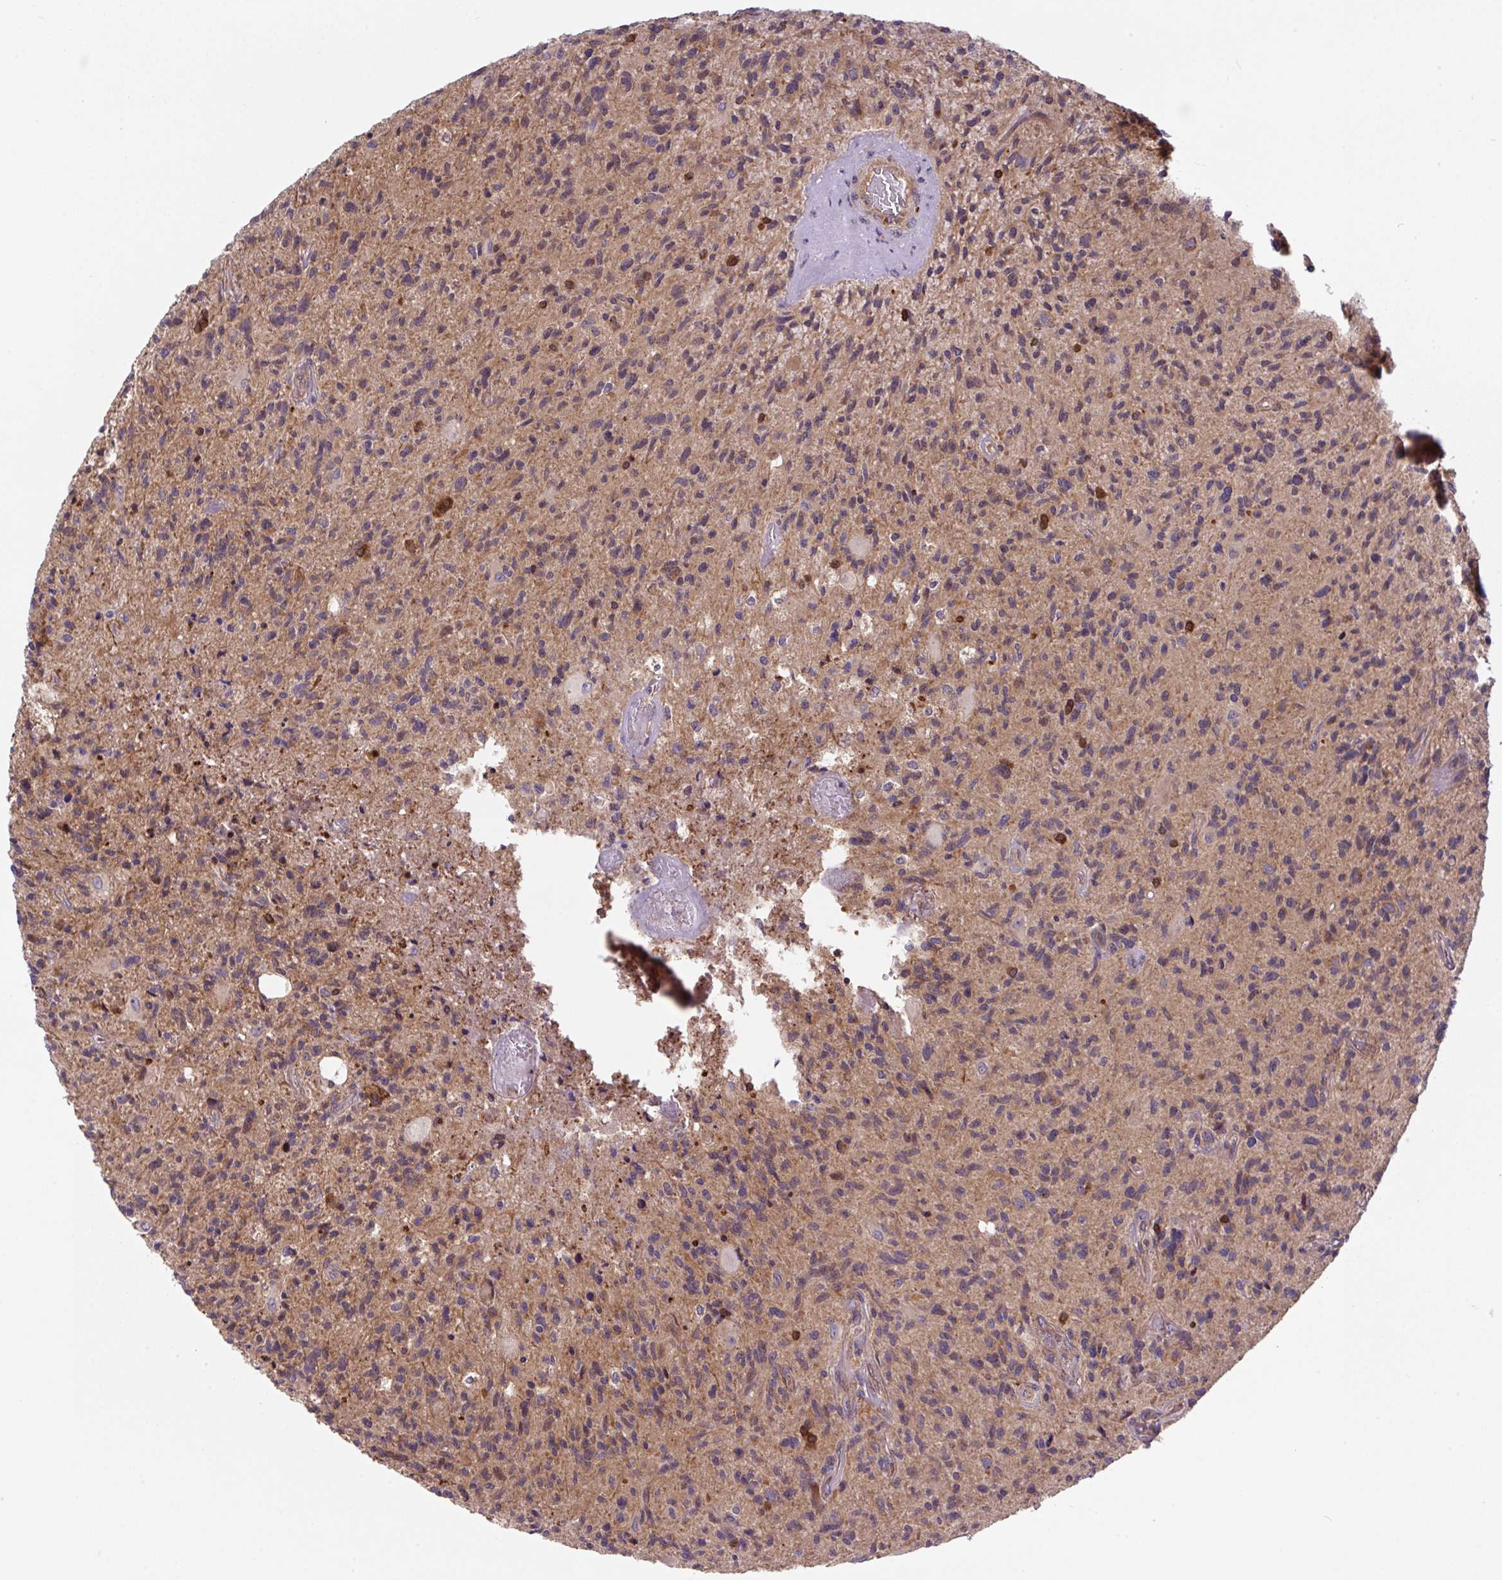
{"staining": {"intensity": "moderate", "quantity": "<25%", "location": "cytoplasmic/membranous"}, "tissue": "glioma", "cell_type": "Tumor cells", "image_type": "cancer", "snomed": [{"axis": "morphology", "description": "Glioma, malignant, High grade"}, {"axis": "topography", "description": "Brain"}], "caption": "This micrograph demonstrates immunohistochemistry staining of glioma, with low moderate cytoplasmic/membranous expression in about <25% of tumor cells.", "gene": "APOBEC3D", "patient": {"sex": "female", "age": 70}}